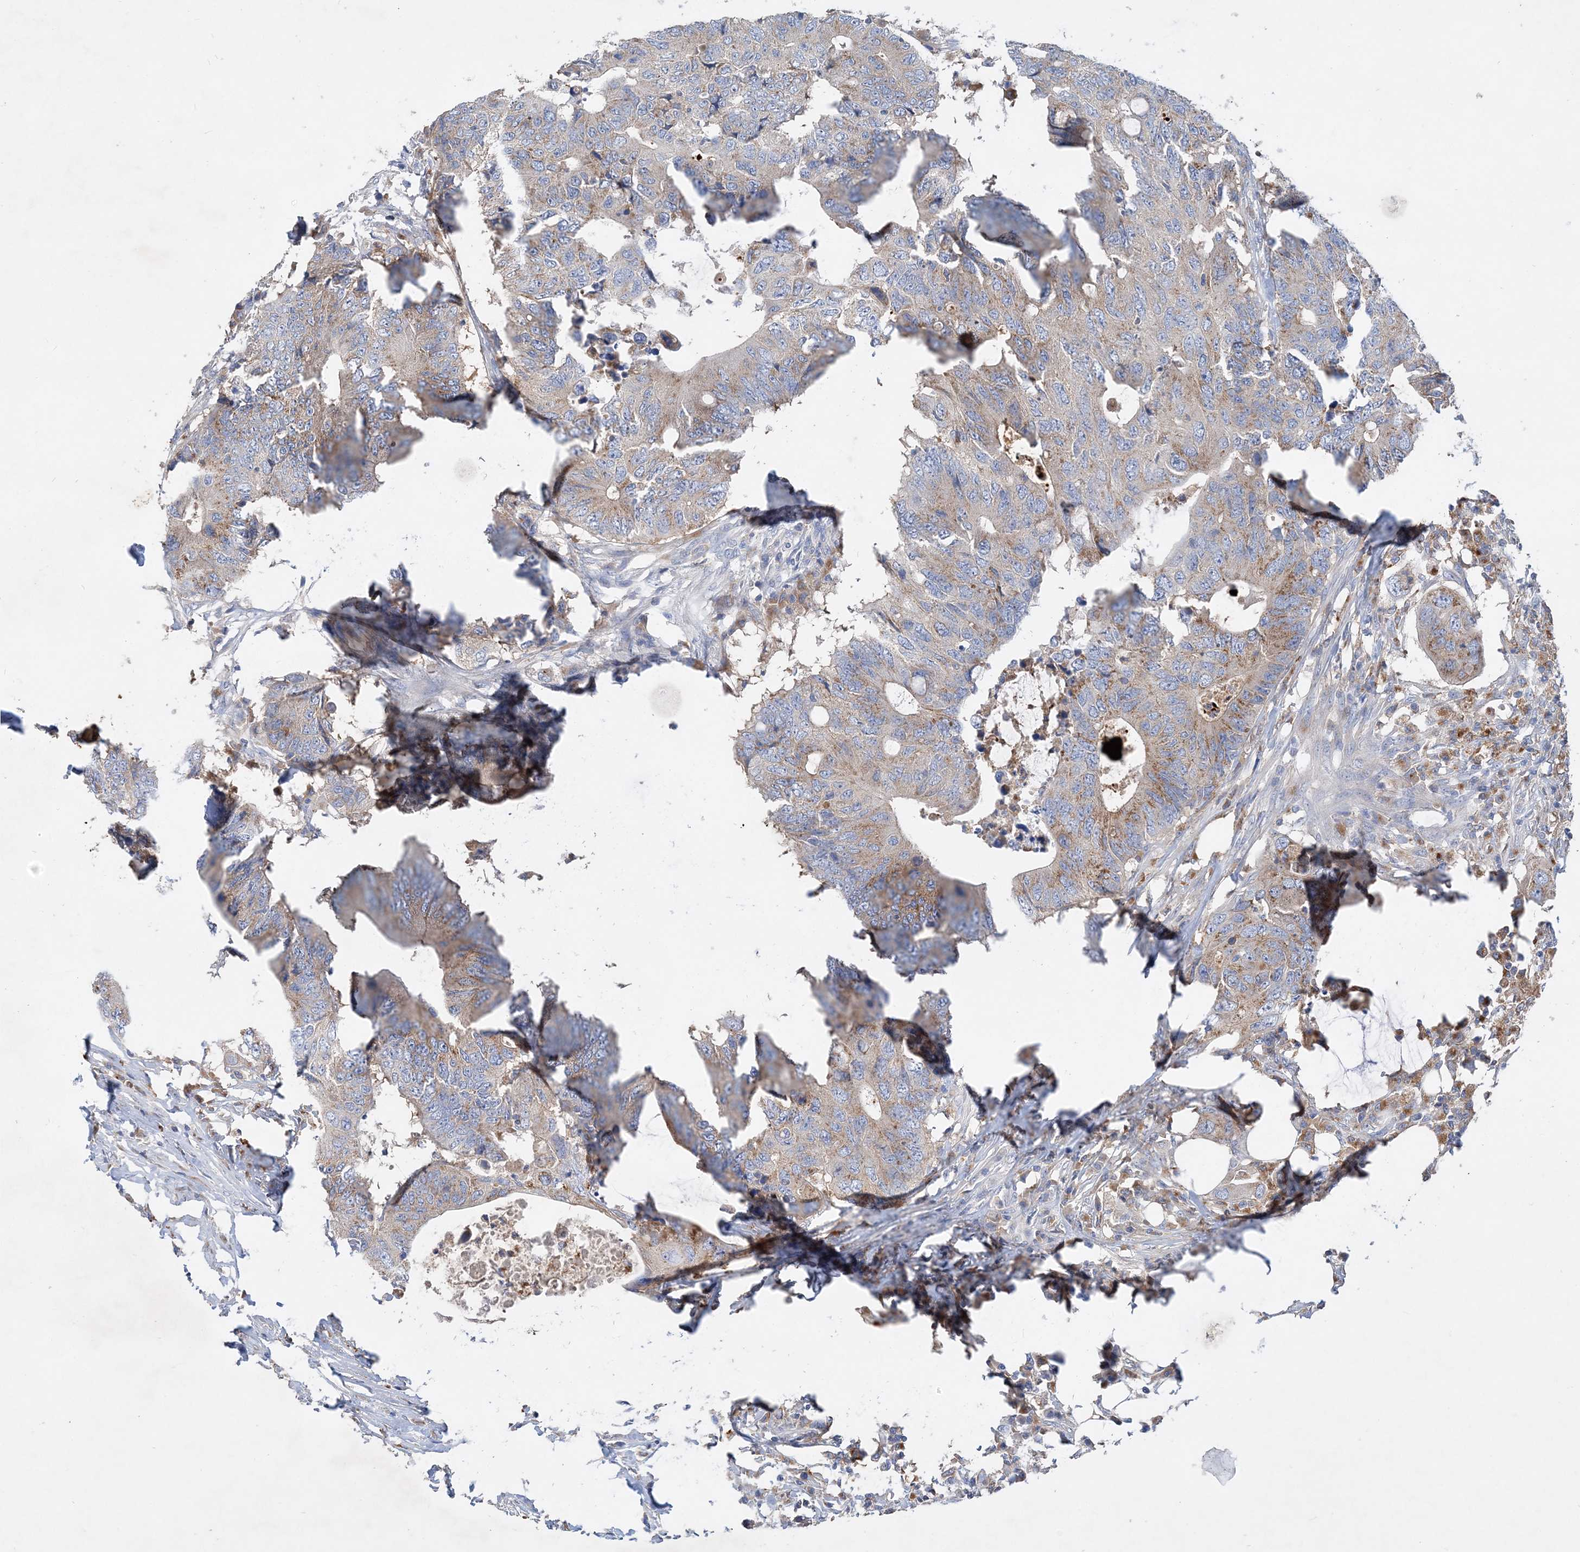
{"staining": {"intensity": "moderate", "quantity": "25%-75%", "location": "cytoplasmic/membranous"}, "tissue": "colorectal cancer", "cell_type": "Tumor cells", "image_type": "cancer", "snomed": [{"axis": "morphology", "description": "Adenocarcinoma, NOS"}, {"axis": "topography", "description": "Colon"}], "caption": "A photomicrograph of colorectal cancer (adenocarcinoma) stained for a protein demonstrates moderate cytoplasmic/membranous brown staining in tumor cells.", "gene": "GRINA", "patient": {"sex": "male", "age": 71}}